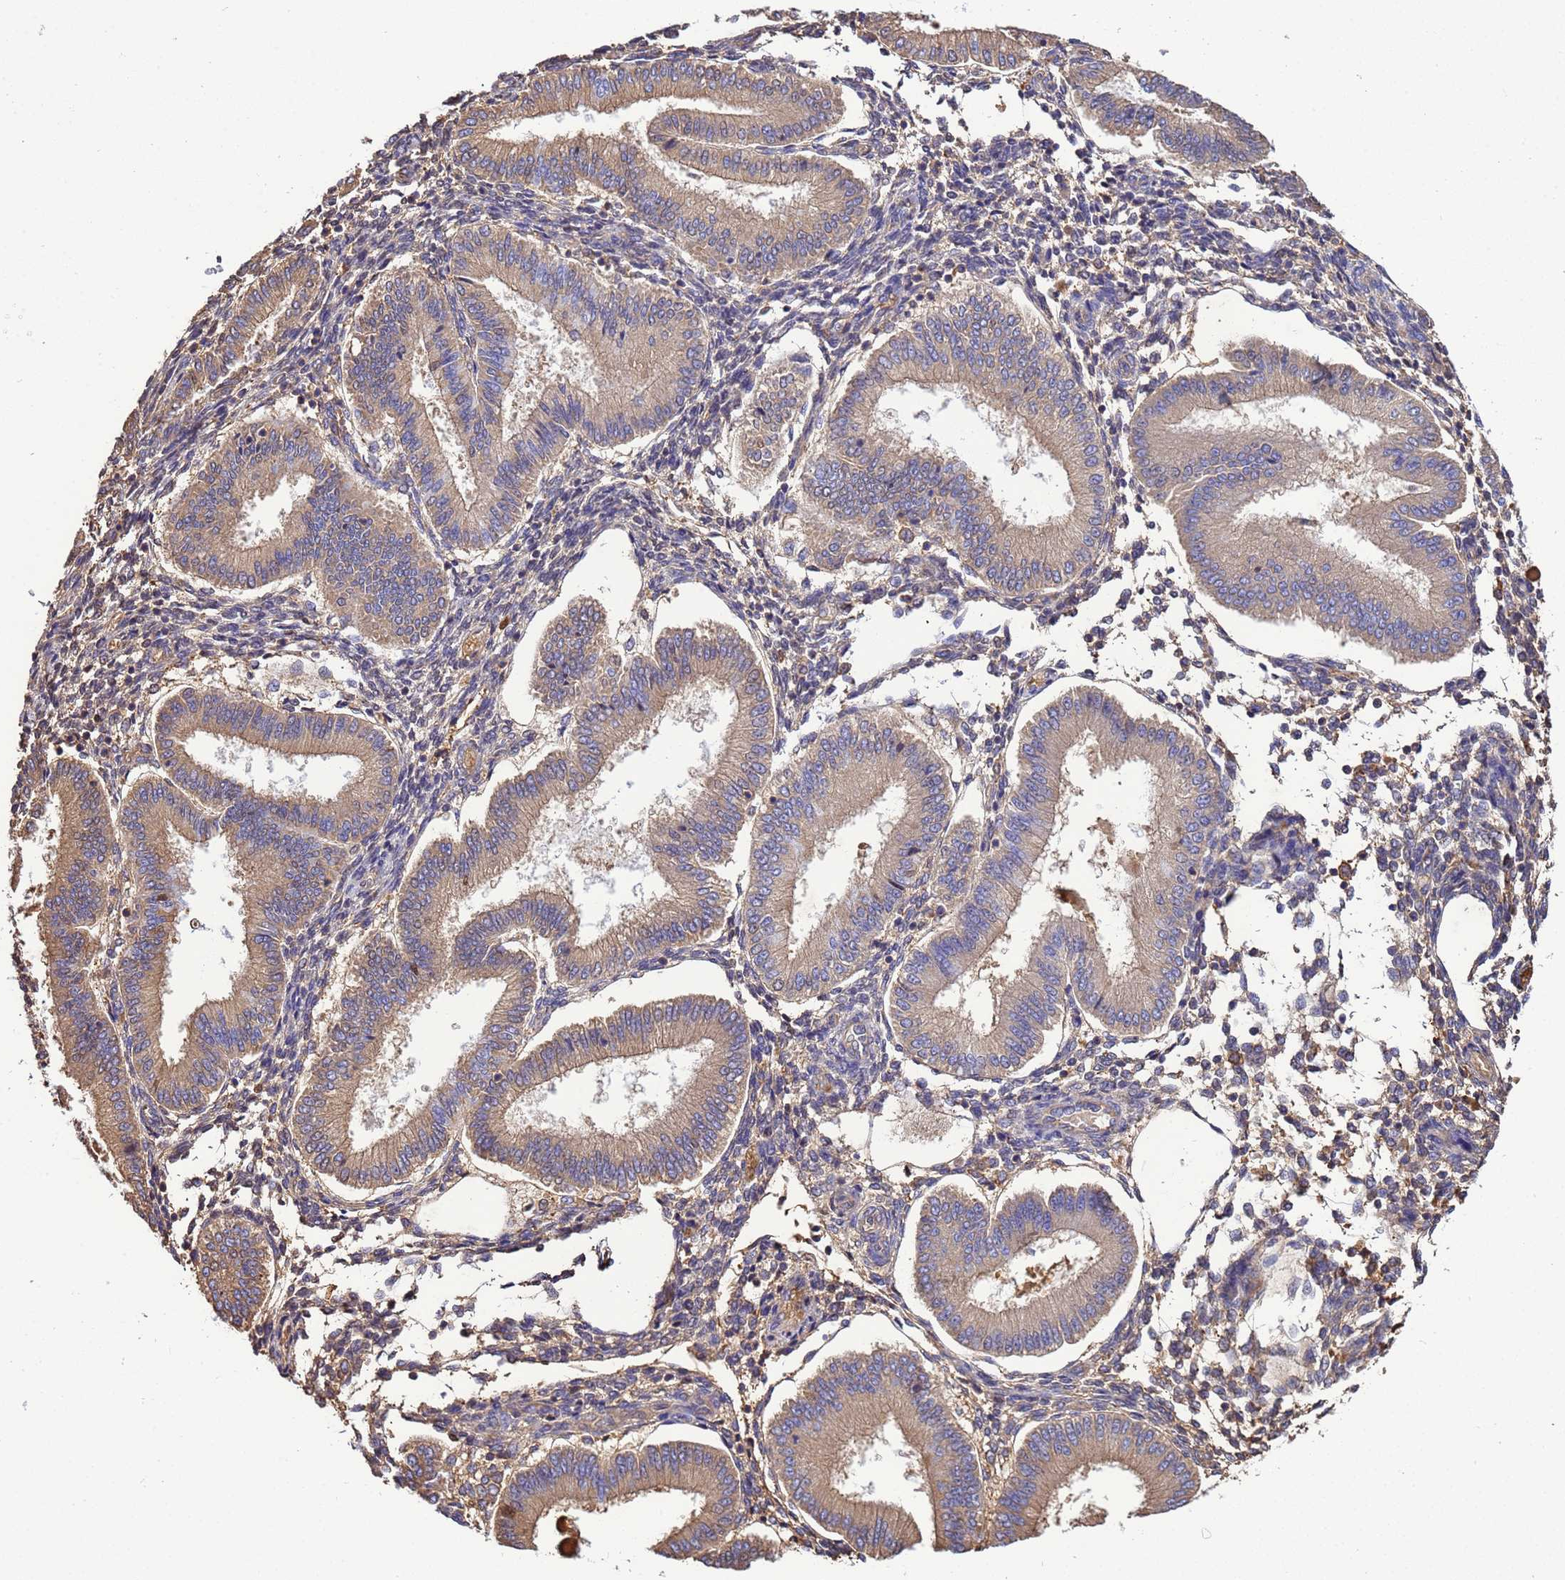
{"staining": {"intensity": "weak", "quantity": "25%-75%", "location": "cytoplasmic/membranous"}, "tissue": "endometrium", "cell_type": "Cells in endometrial stroma", "image_type": "normal", "snomed": [{"axis": "morphology", "description": "Normal tissue, NOS"}, {"axis": "topography", "description": "Endometrium"}], "caption": "Human endometrium stained with a brown dye shows weak cytoplasmic/membranous positive staining in about 25%-75% of cells in endometrial stroma.", "gene": "H1", "patient": {"sex": "female", "age": 39}}